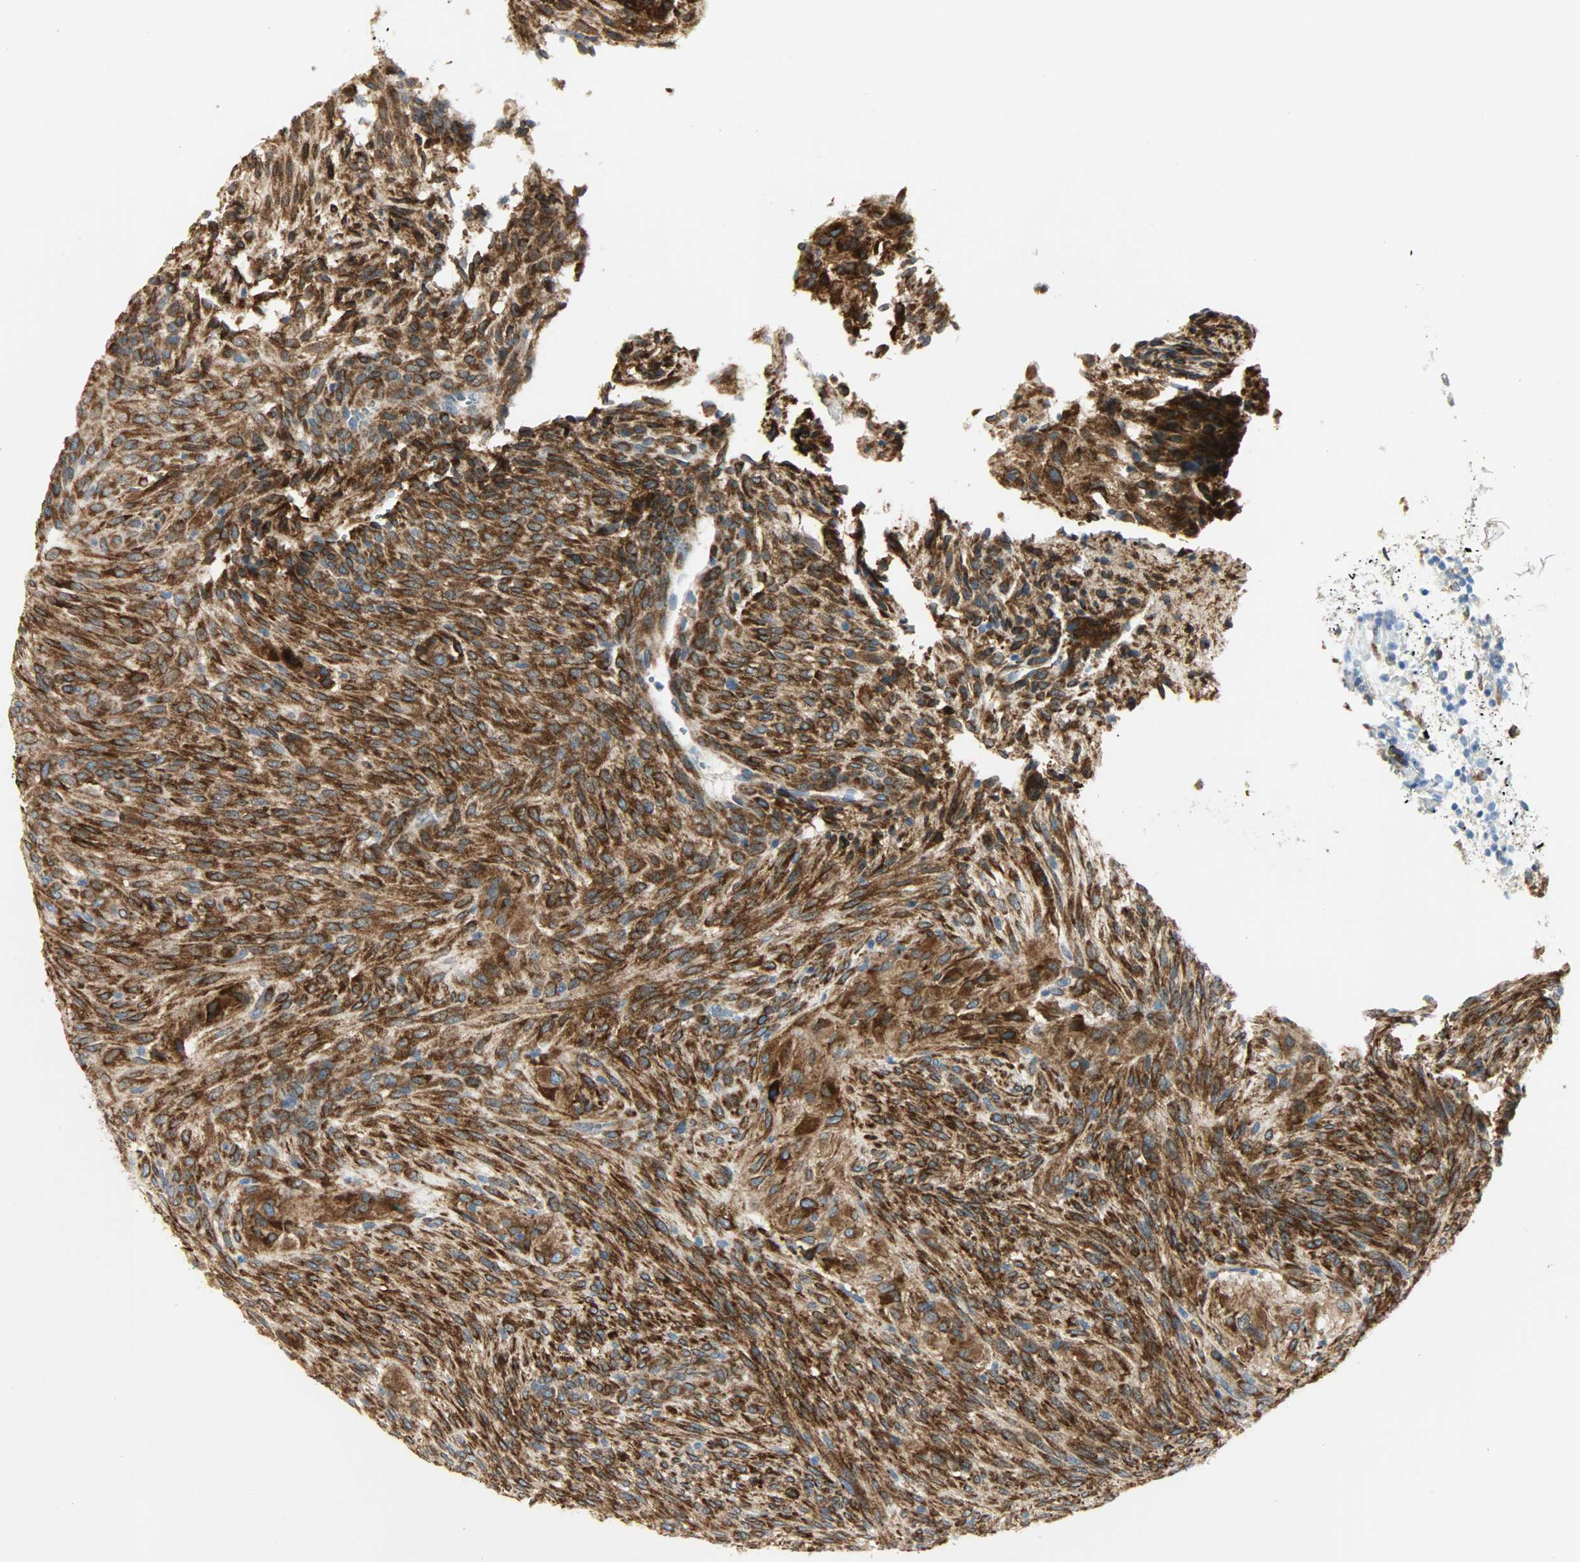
{"staining": {"intensity": "strong", "quantity": ">75%", "location": "cytoplasmic/membranous"}, "tissue": "glioma", "cell_type": "Tumor cells", "image_type": "cancer", "snomed": [{"axis": "morphology", "description": "Glioma, malignant, High grade"}, {"axis": "topography", "description": "Cerebral cortex"}], "caption": "Human high-grade glioma (malignant) stained with a brown dye displays strong cytoplasmic/membranous positive positivity in approximately >75% of tumor cells.", "gene": "PKD2", "patient": {"sex": "female", "age": 55}}